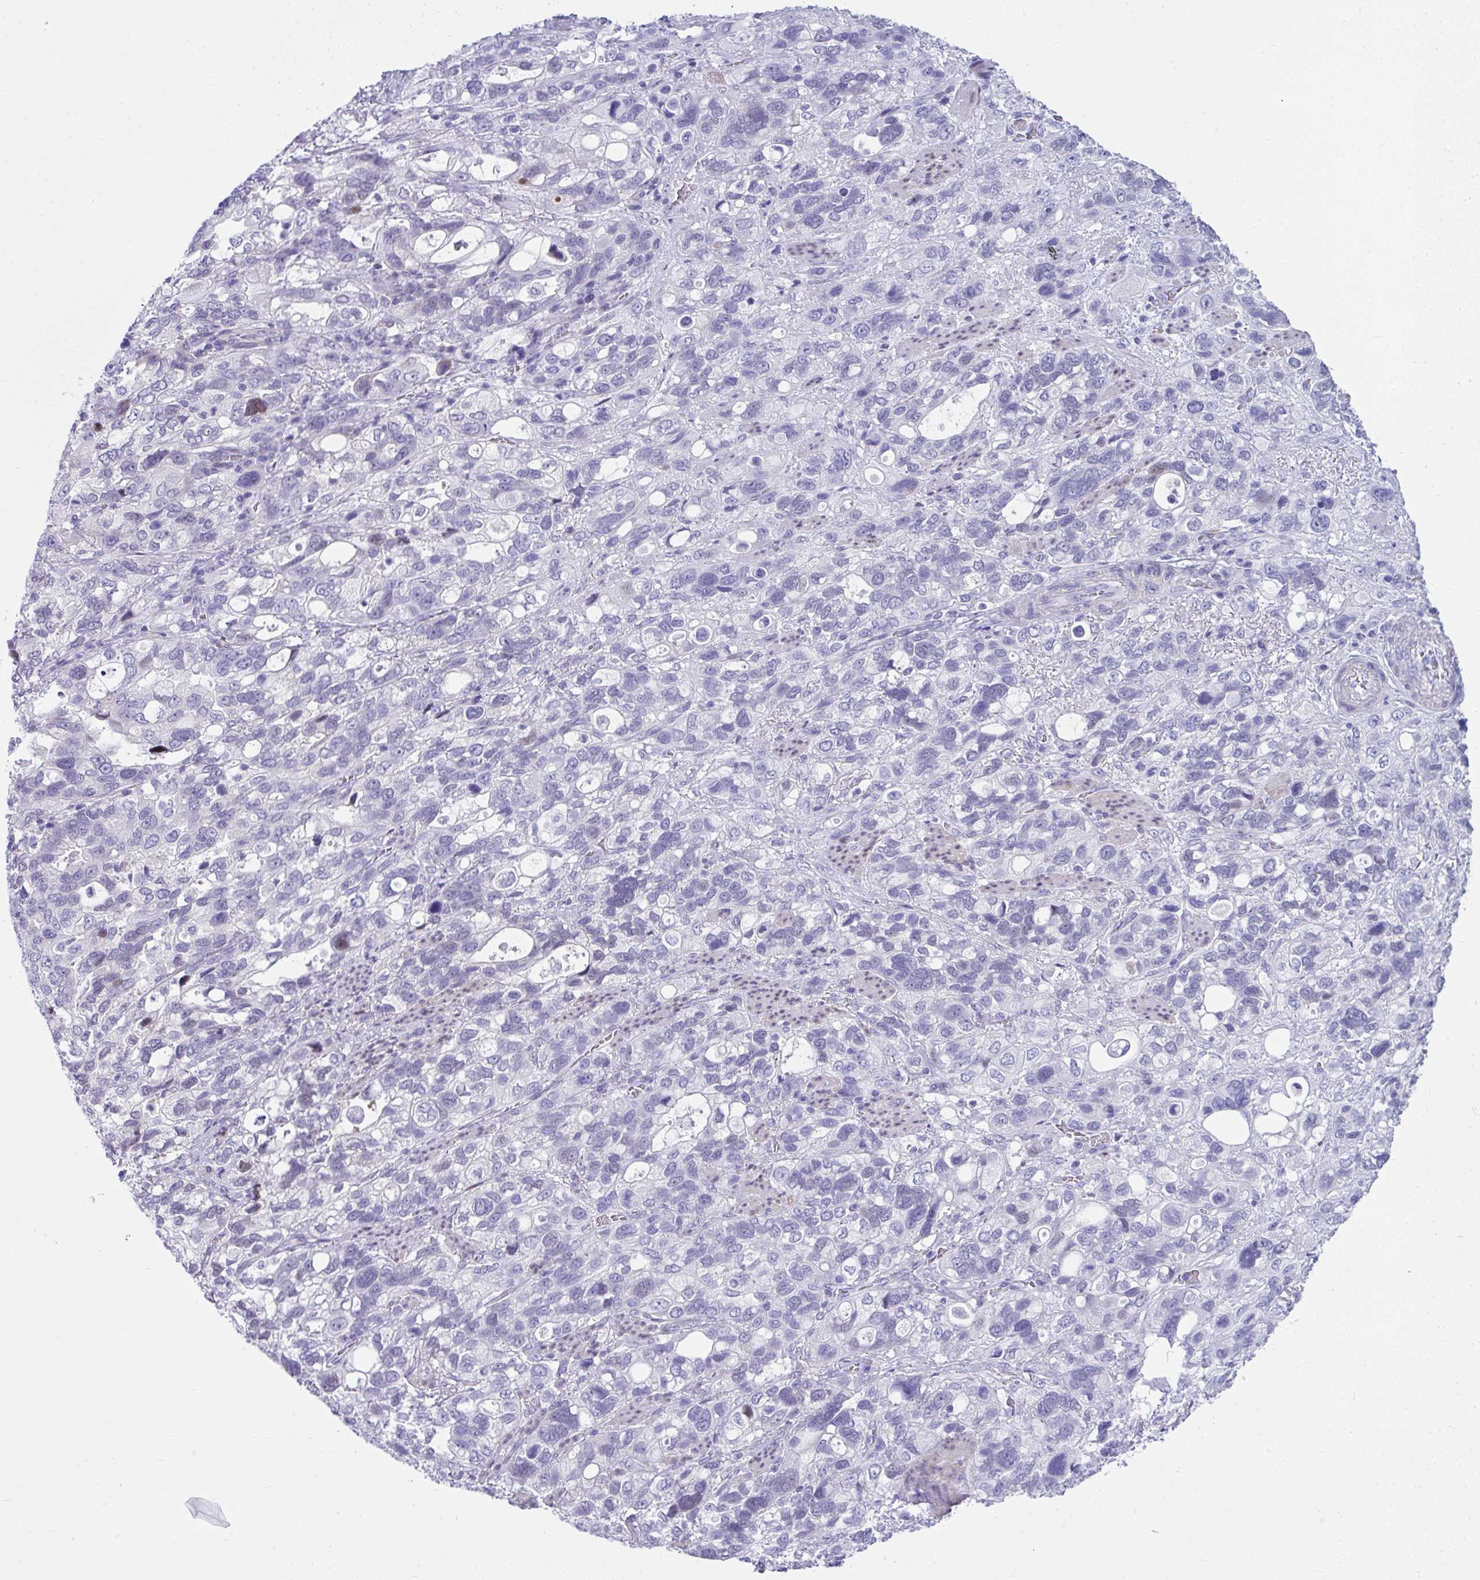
{"staining": {"intensity": "negative", "quantity": "none", "location": "none"}, "tissue": "stomach cancer", "cell_type": "Tumor cells", "image_type": "cancer", "snomed": [{"axis": "morphology", "description": "Adenocarcinoma, NOS"}, {"axis": "topography", "description": "Stomach, upper"}], "caption": "Immunohistochemistry image of human stomach cancer stained for a protein (brown), which displays no staining in tumor cells.", "gene": "ISL1", "patient": {"sex": "female", "age": 81}}